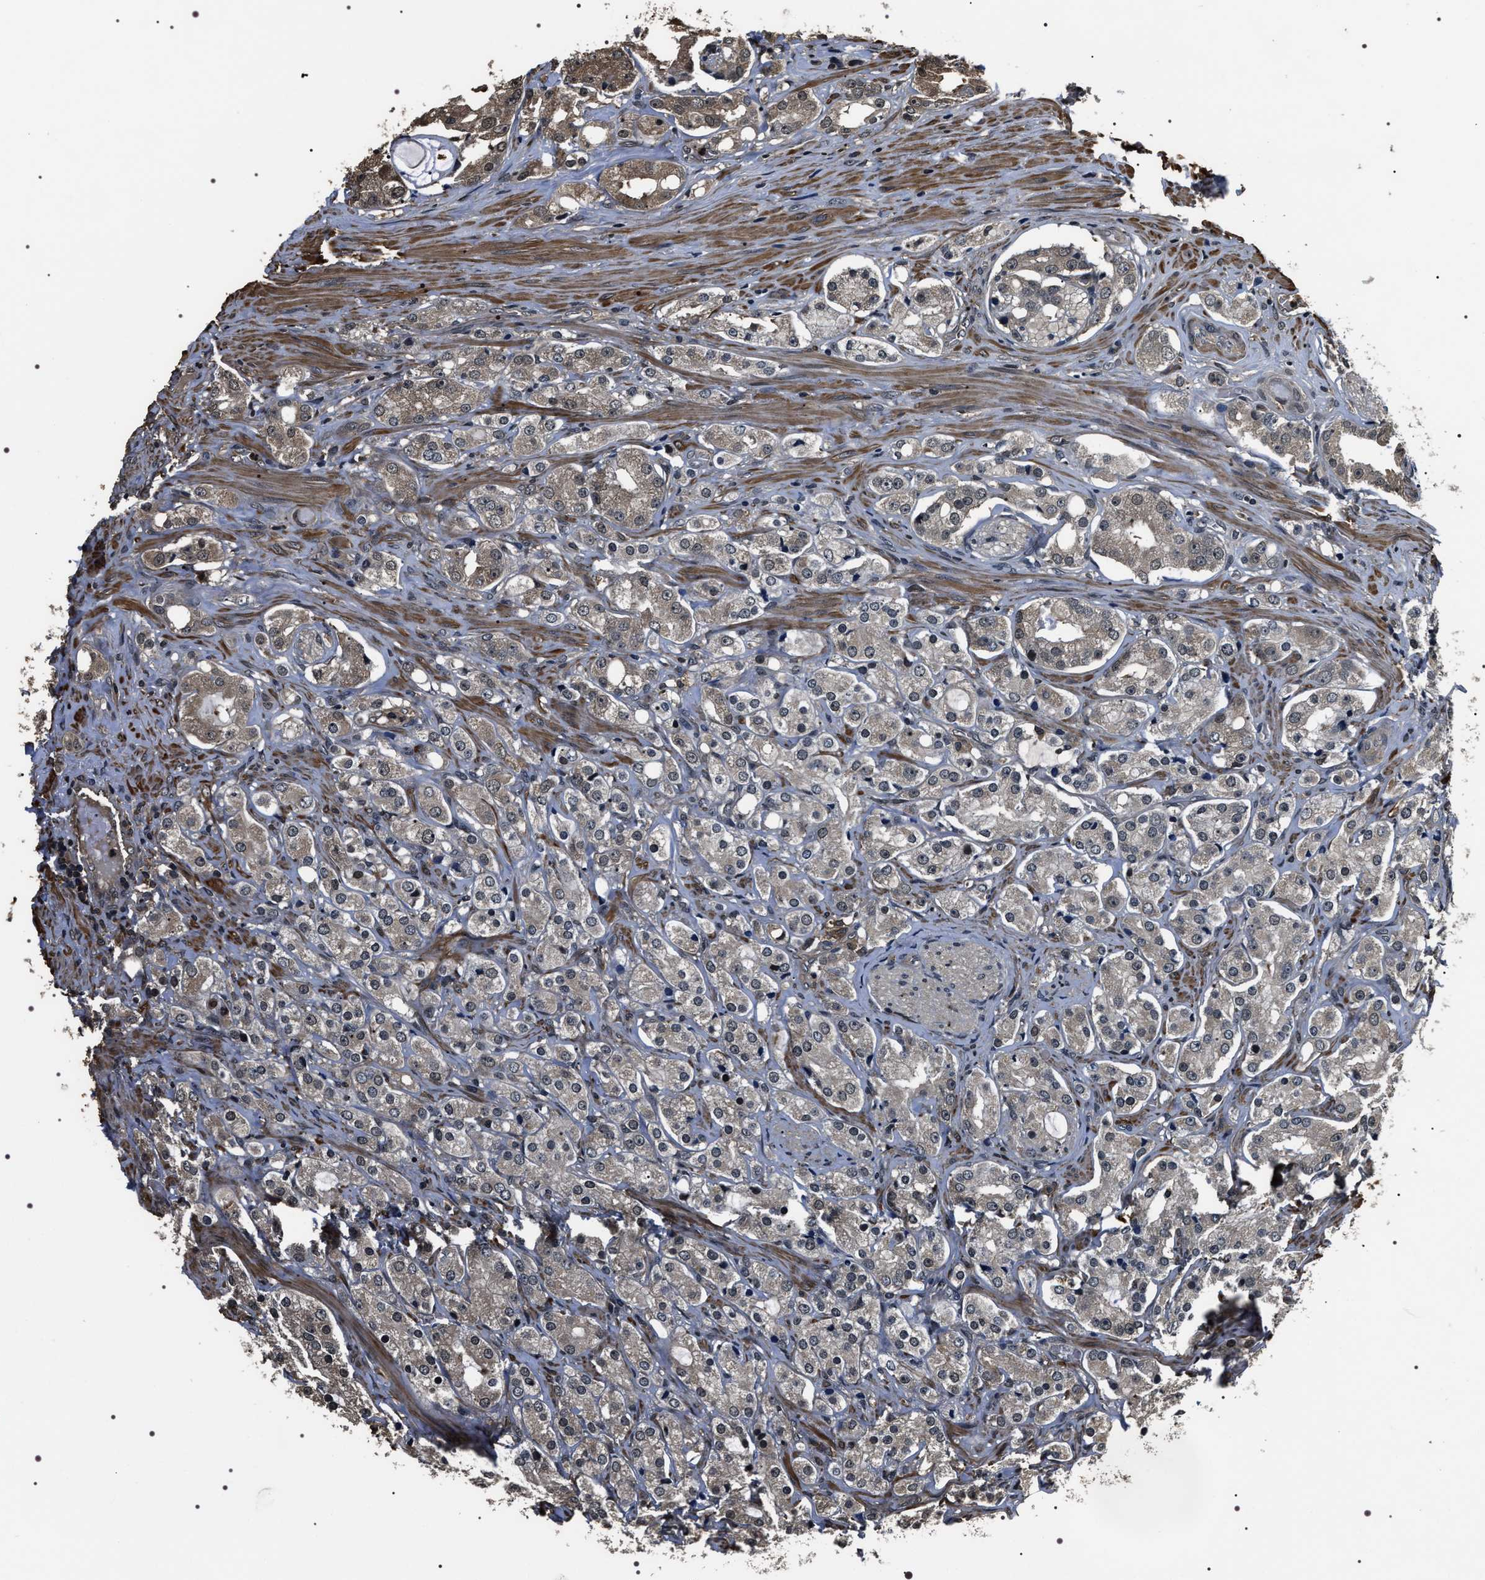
{"staining": {"intensity": "weak", "quantity": "<25%", "location": "cytoplasmic/membranous"}, "tissue": "prostate cancer", "cell_type": "Tumor cells", "image_type": "cancer", "snomed": [{"axis": "morphology", "description": "Adenocarcinoma, High grade"}, {"axis": "topography", "description": "Prostate"}], "caption": "Image shows no significant protein positivity in tumor cells of adenocarcinoma (high-grade) (prostate).", "gene": "ARHGAP22", "patient": {"sex": "male", "age": 68}}